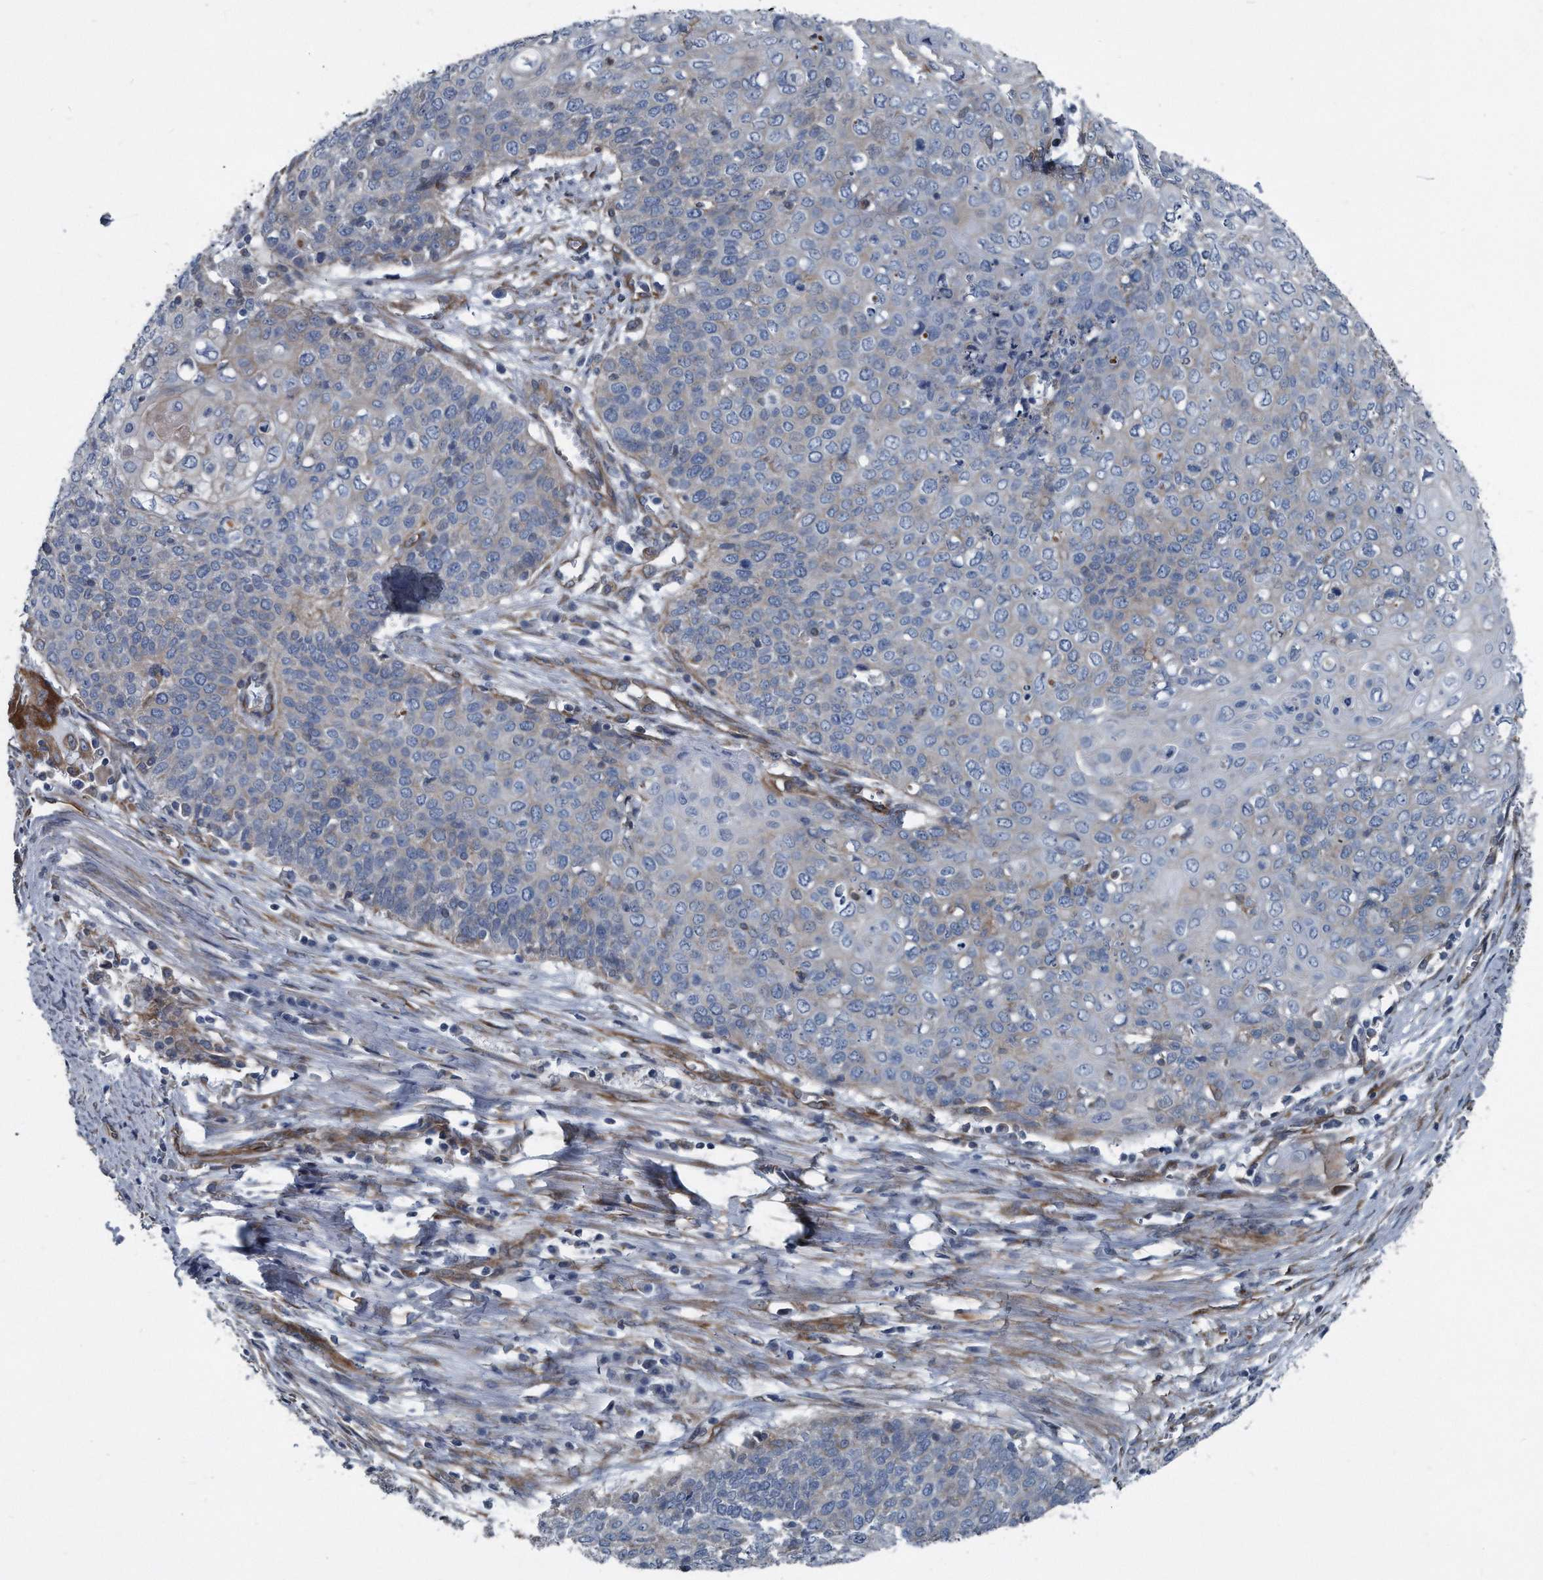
{"staining": {"intensity": "weak", "quantity": "<25%", "location": "cytoplasmic/membranous"}, "tissue": "cervical cancer", "cell_type": "Tumor cells", "image_type": "cancer", "snomed": [{"axis": "morphology", "description": "Squamous cell carcinoma, NOS"}, {"axis": "topography", "description": "Cervix"}], "caption": "Cervical squamous cell carcinoma stained for a protein using IHC demonstrates no staining tumor cells.", "gene": "PLEC", "patient": {"sex": "female", "age": 39}}